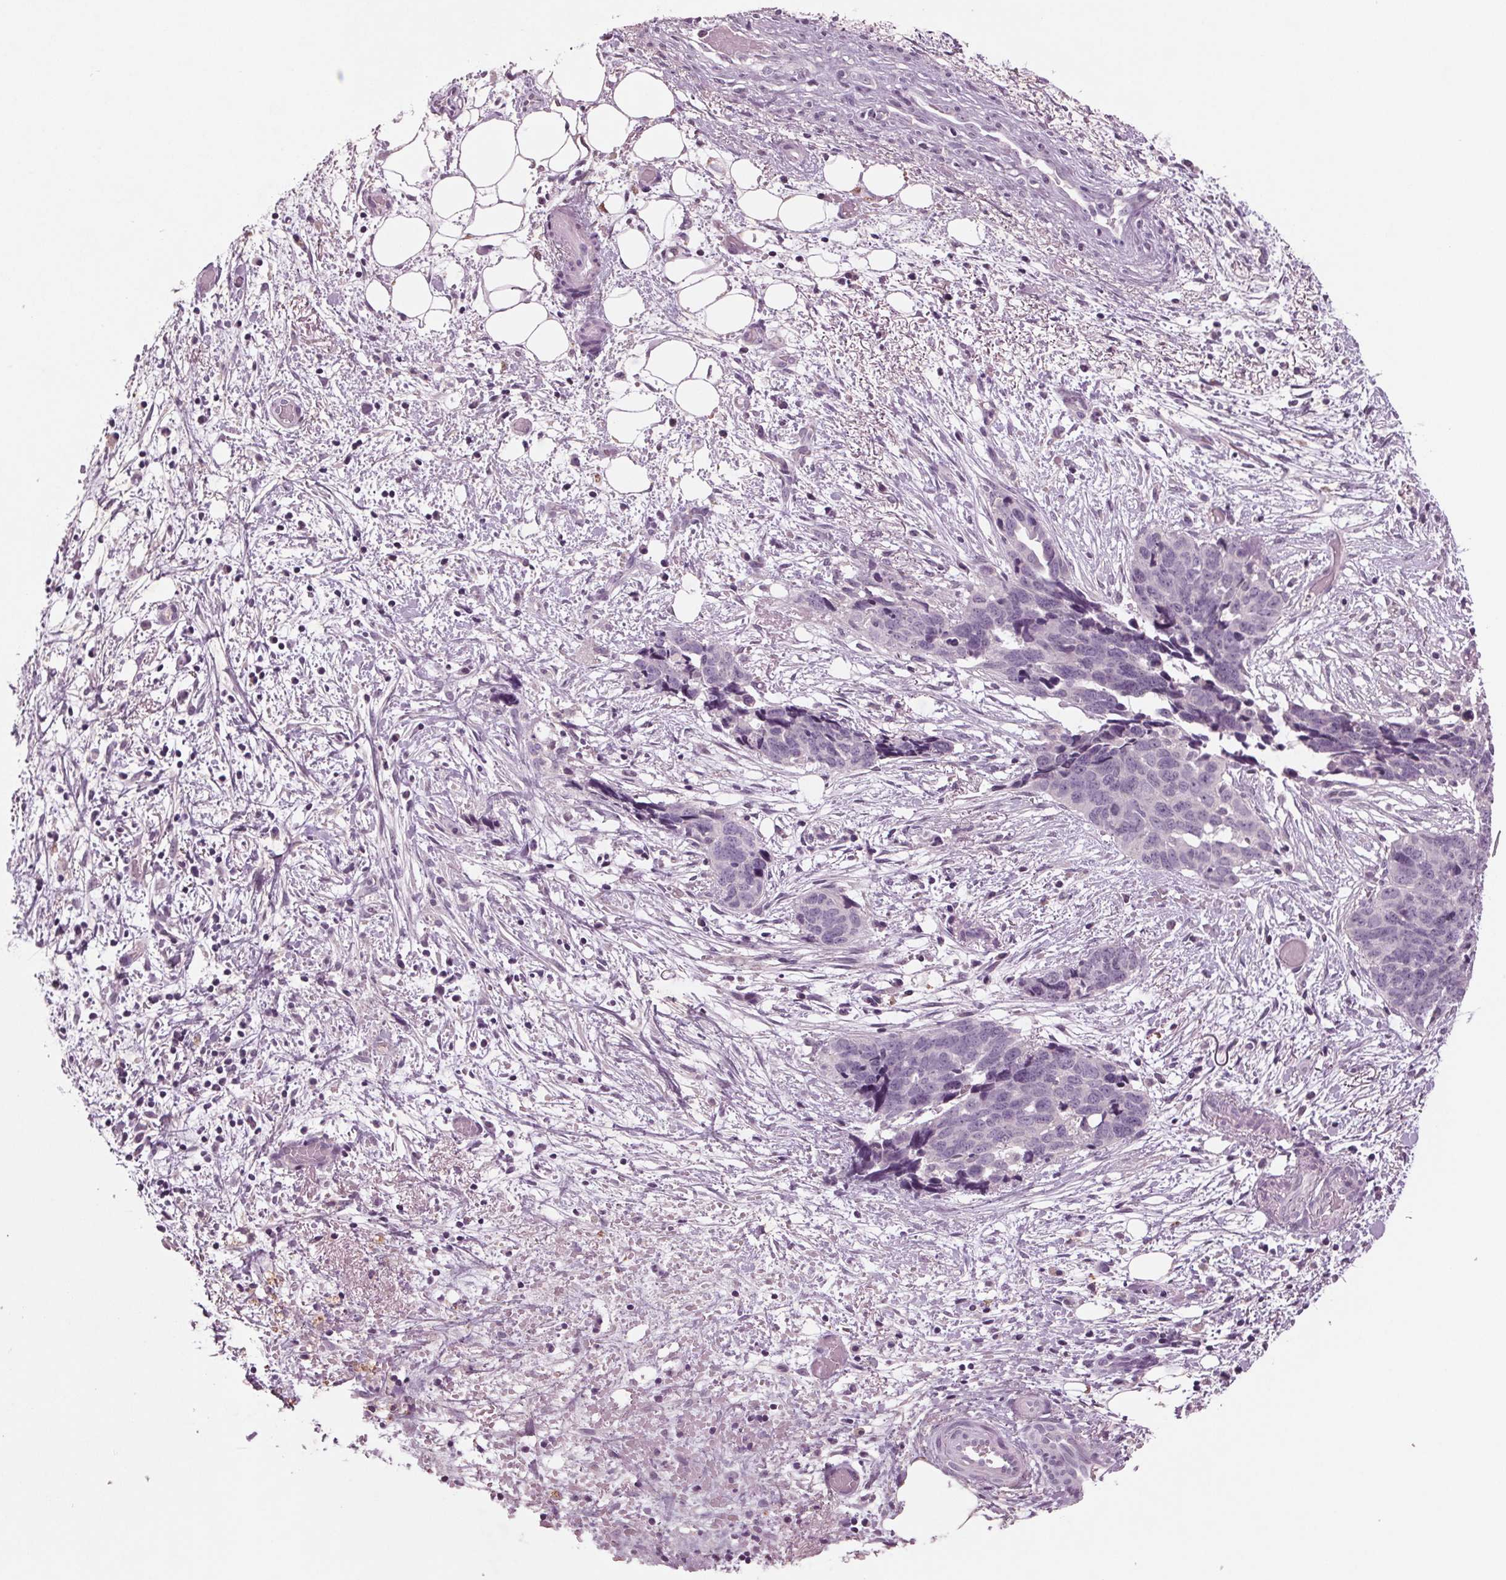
{"staining": {"intensity": "negative", "quantity": "none", "location": "none"}, "tissue": "ovarian cancer", "cell_type": "Tumor cells", "image_type": "cancer", "snomed": [{"axis": "morphology", "description": "Cystadenocarcinoma, serous, NOS"}, {"axis": "topography", "description": "Ovary"}], "caption": "Human serous cystadenocarcinoma (ovarian) stained for a protein using immunohistochemistry displays no expression in tumor cells.", "gene": "BHLHE22", "patient": {"sex": "female", "age": 69}}